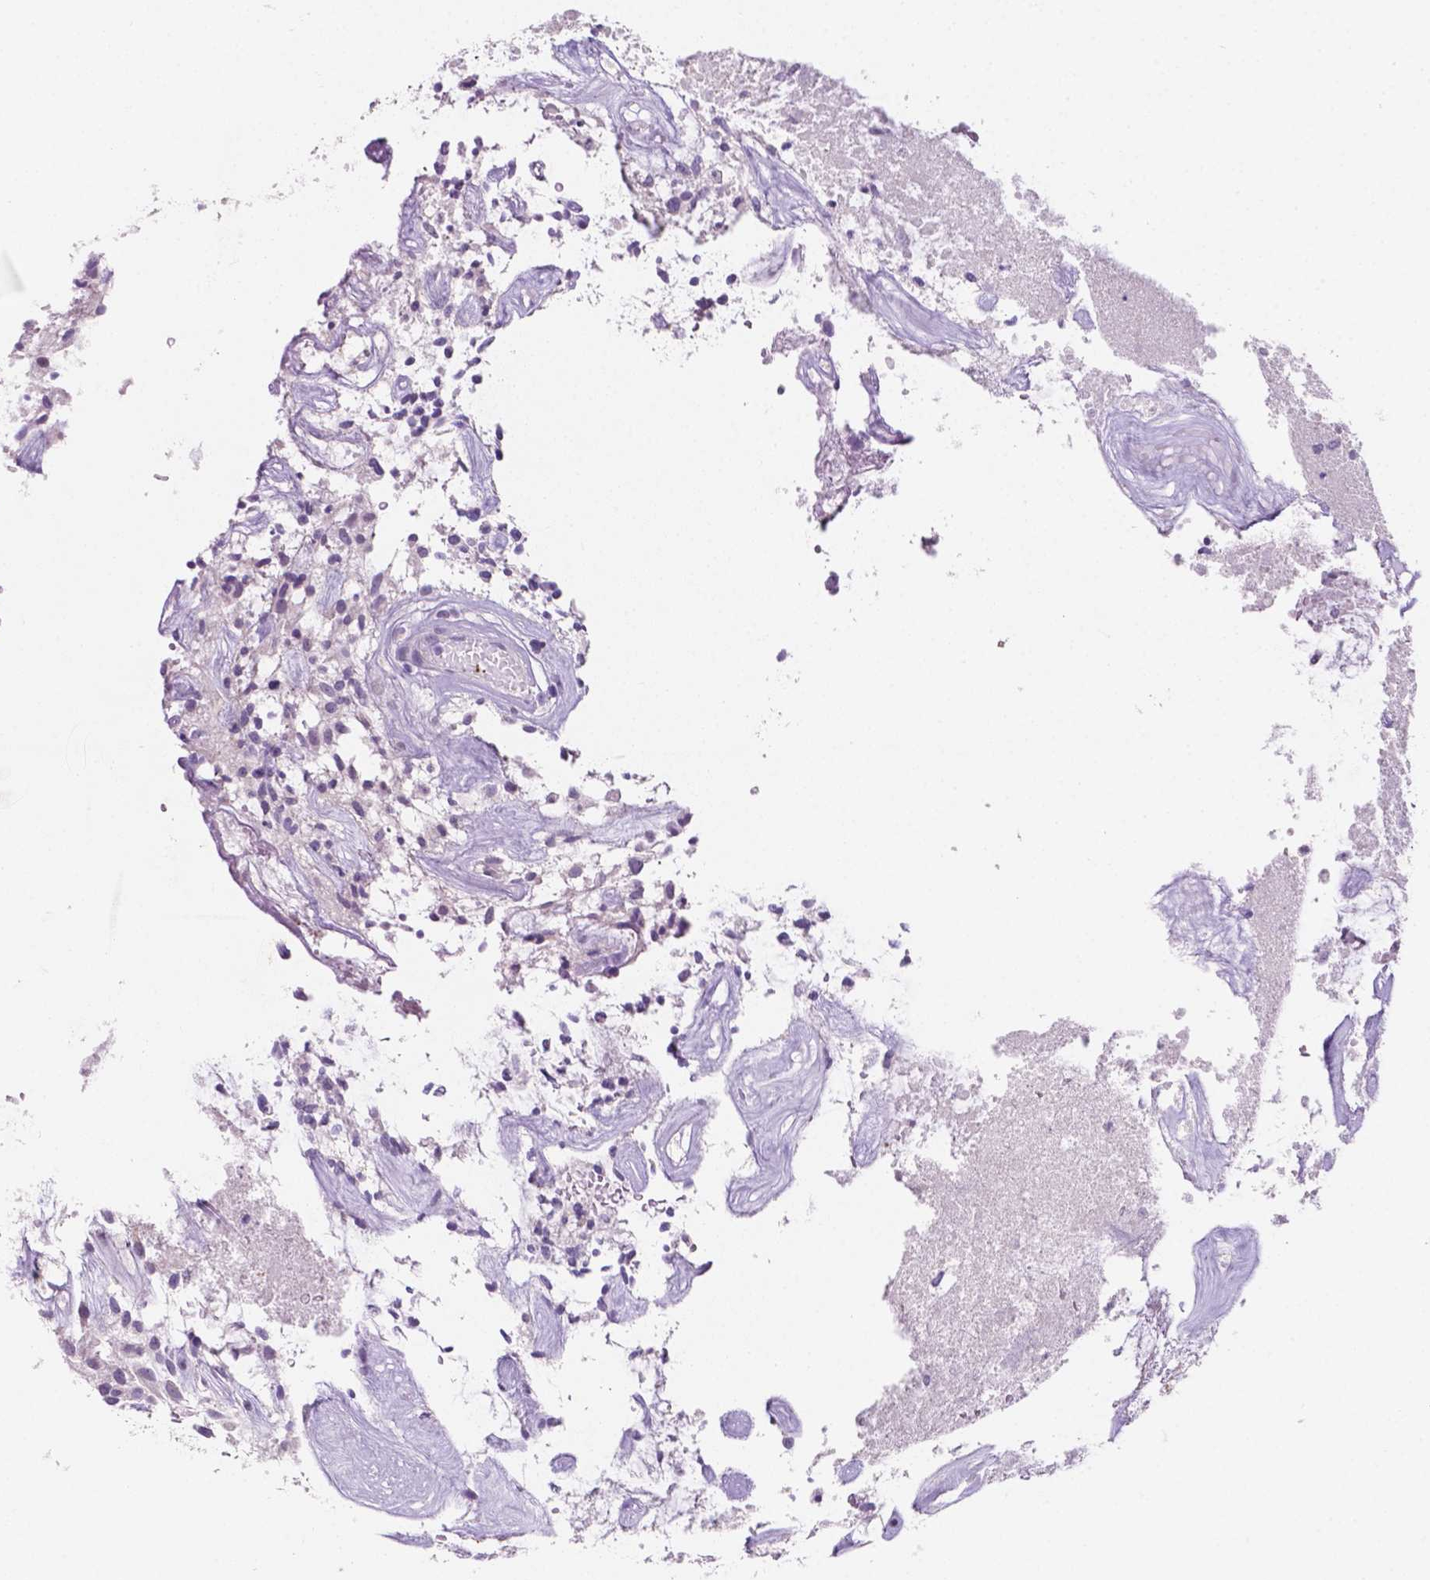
{"staining": {"intensity": "negative", "quantity": "none", "location": "none"}, "tissue": "glioma", "cell_type": "Tumor cells", "image_type": "cancer", "snomed": [{"axis": "morphology", "description": "Glioma, malignant, High grade"}, {"axis": "topography", "description": "Brain"}], "caption": "A high-resolution photomicrograph shows IHC staining of malignant high-grade glioma, which shows no significant positivity in tumor cells.", "gene": "EBLN2", "patient": {"sex": "male", "age": 75}}